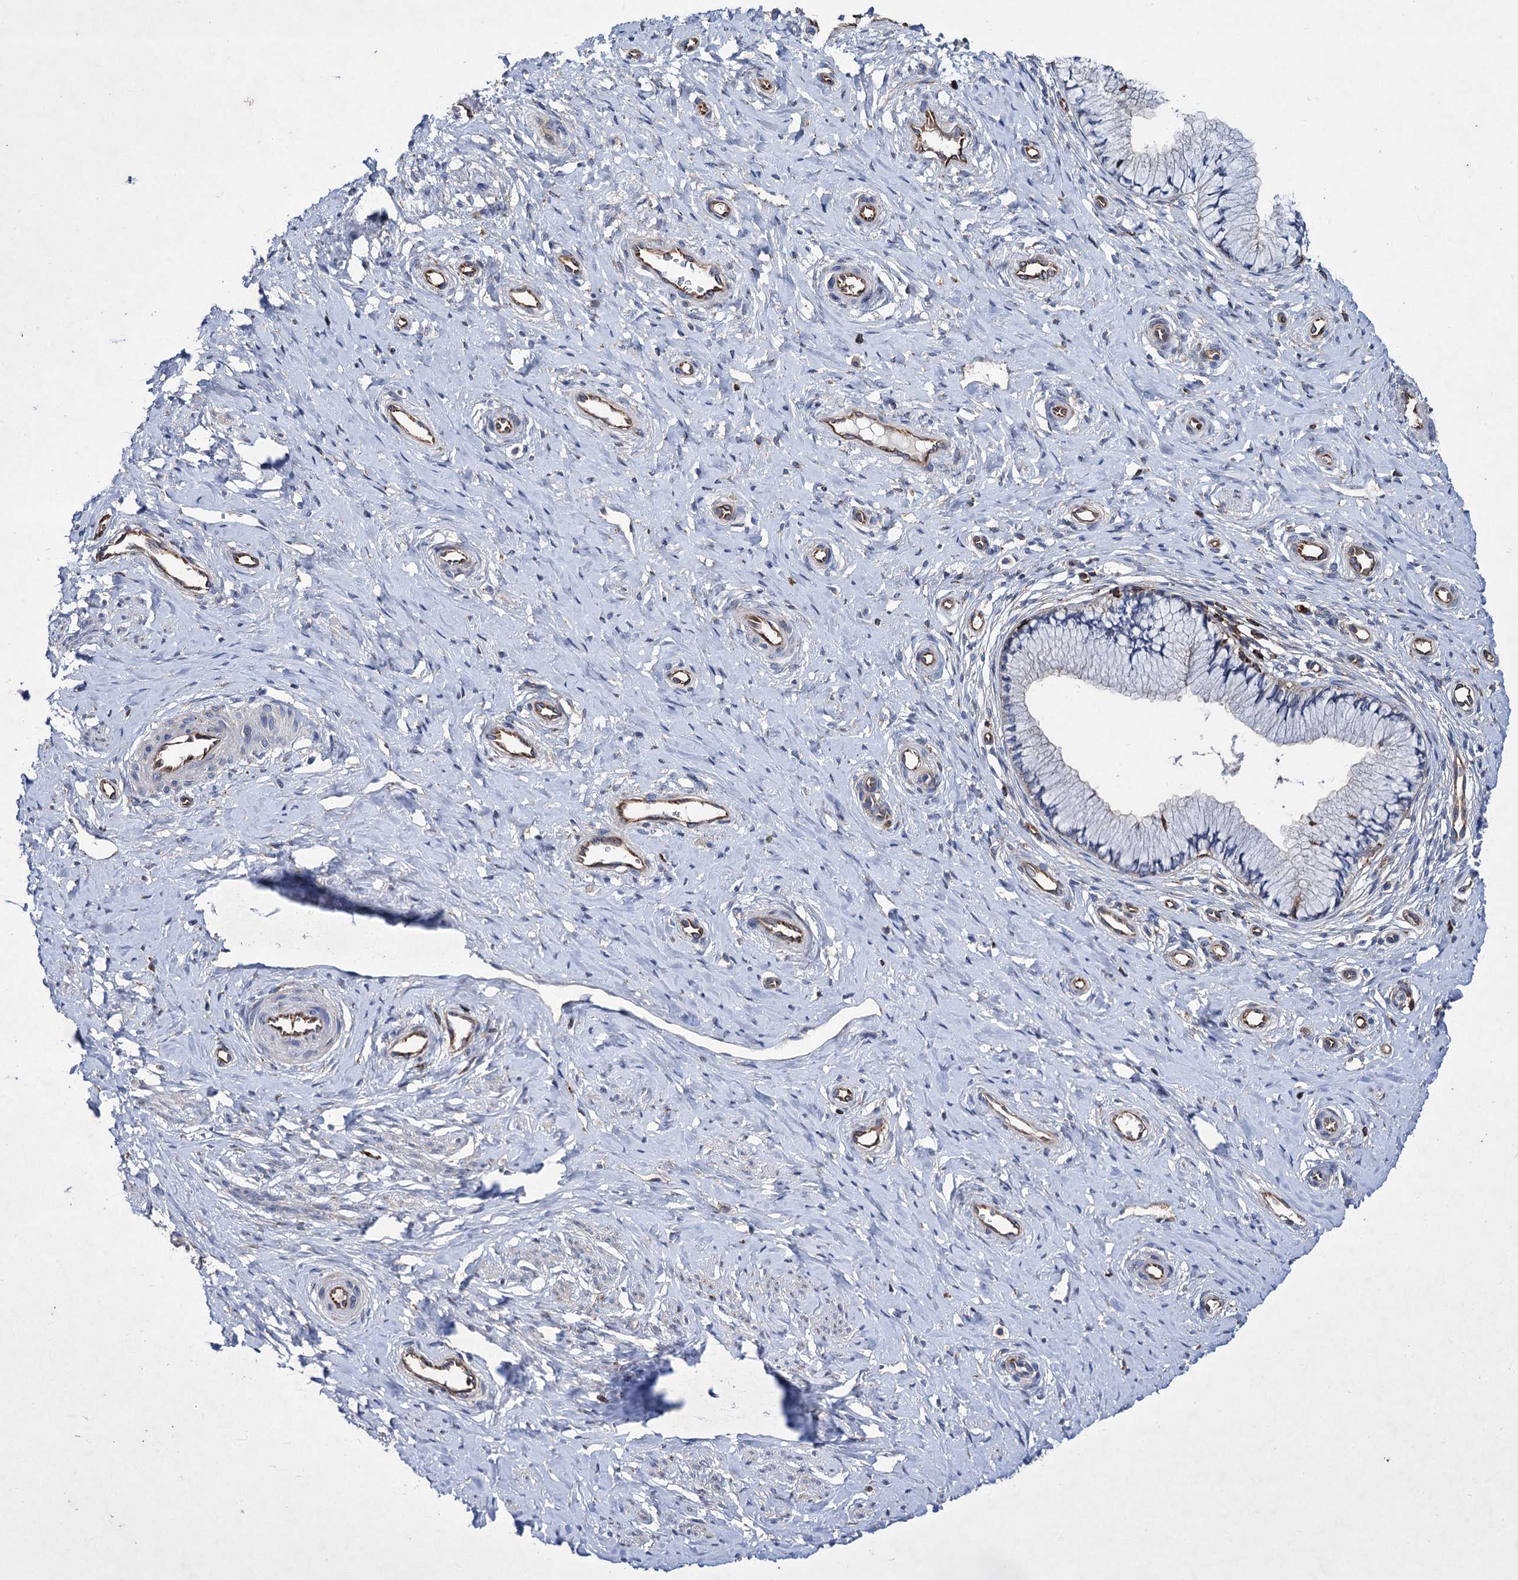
{"staining": {"intensity": "negative", "quantity": "none", "location": "none"}, "tissue": "cervix", "cell_type": "Glandular cells", "image_type": "normal", "snomed": [{"axis": "morphology", "description": "Normal tissue, NOS"}, {"axis": "topography", "description": "Cervix"}], "caption": "The image exhibits no staining of glandular cells in normal cervix.", "gene": "SCPEP1", "patient": {"sex": "female", "age": 36}}